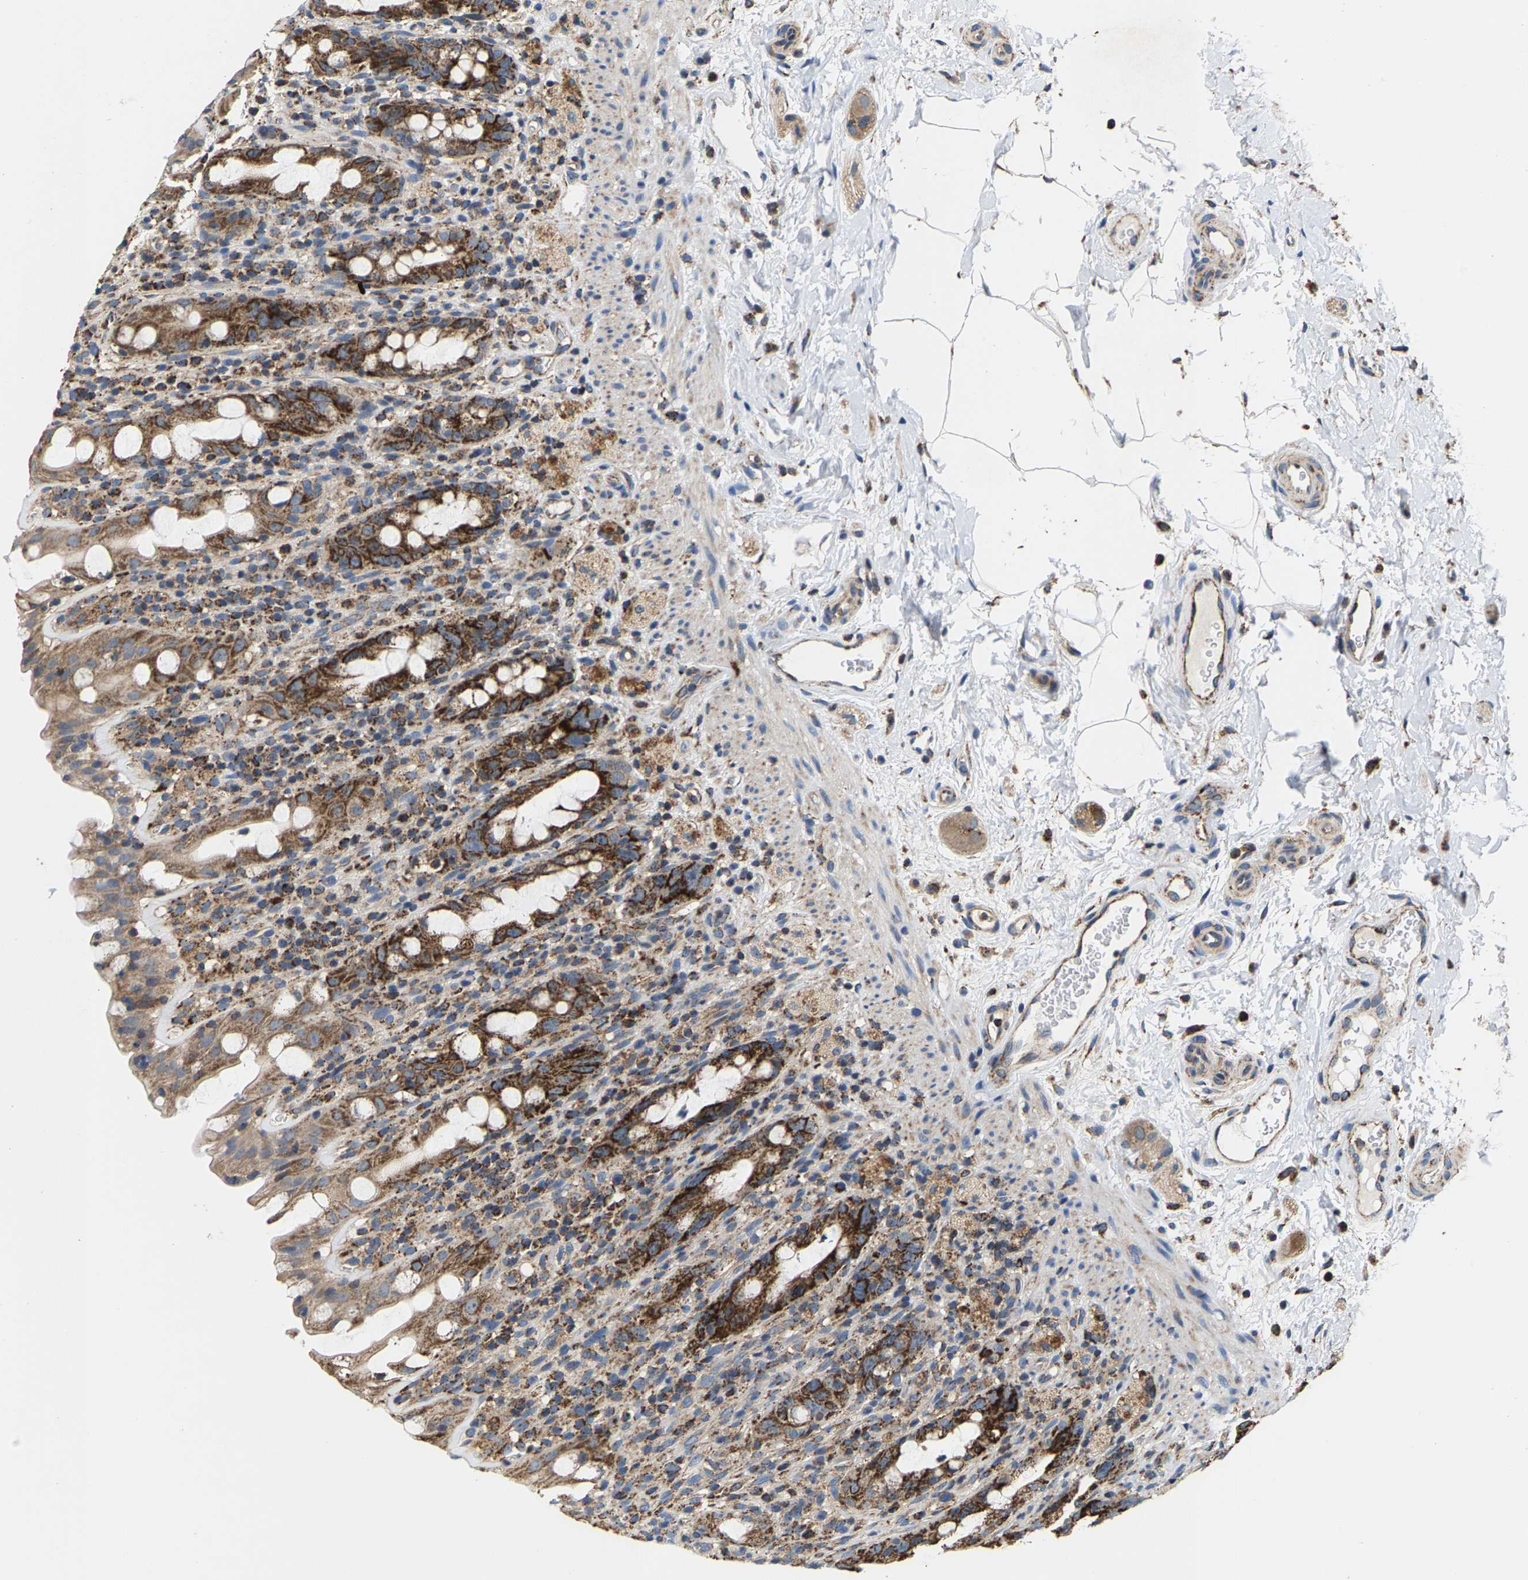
{"staining": {"intensity": "strong", "quantity": ">75%", "location": "cytoplasmic/membranous"}, "tissue": "rectum", "cell_type": "Glandular cells", "image_type": "normal", "snomed": [{"axis": "morphology", "description": "Normal tissue, NOS"}, {"axis": "topography", "description": "Rectum"}], "caption": "Human rectum stained with a brown dye reveals strong cytoplasmic/membranous positive positivity in approximately >75% of glandular cells.", "gene": "SHMT2", "patient": {"sex": "male", "age": 44}}